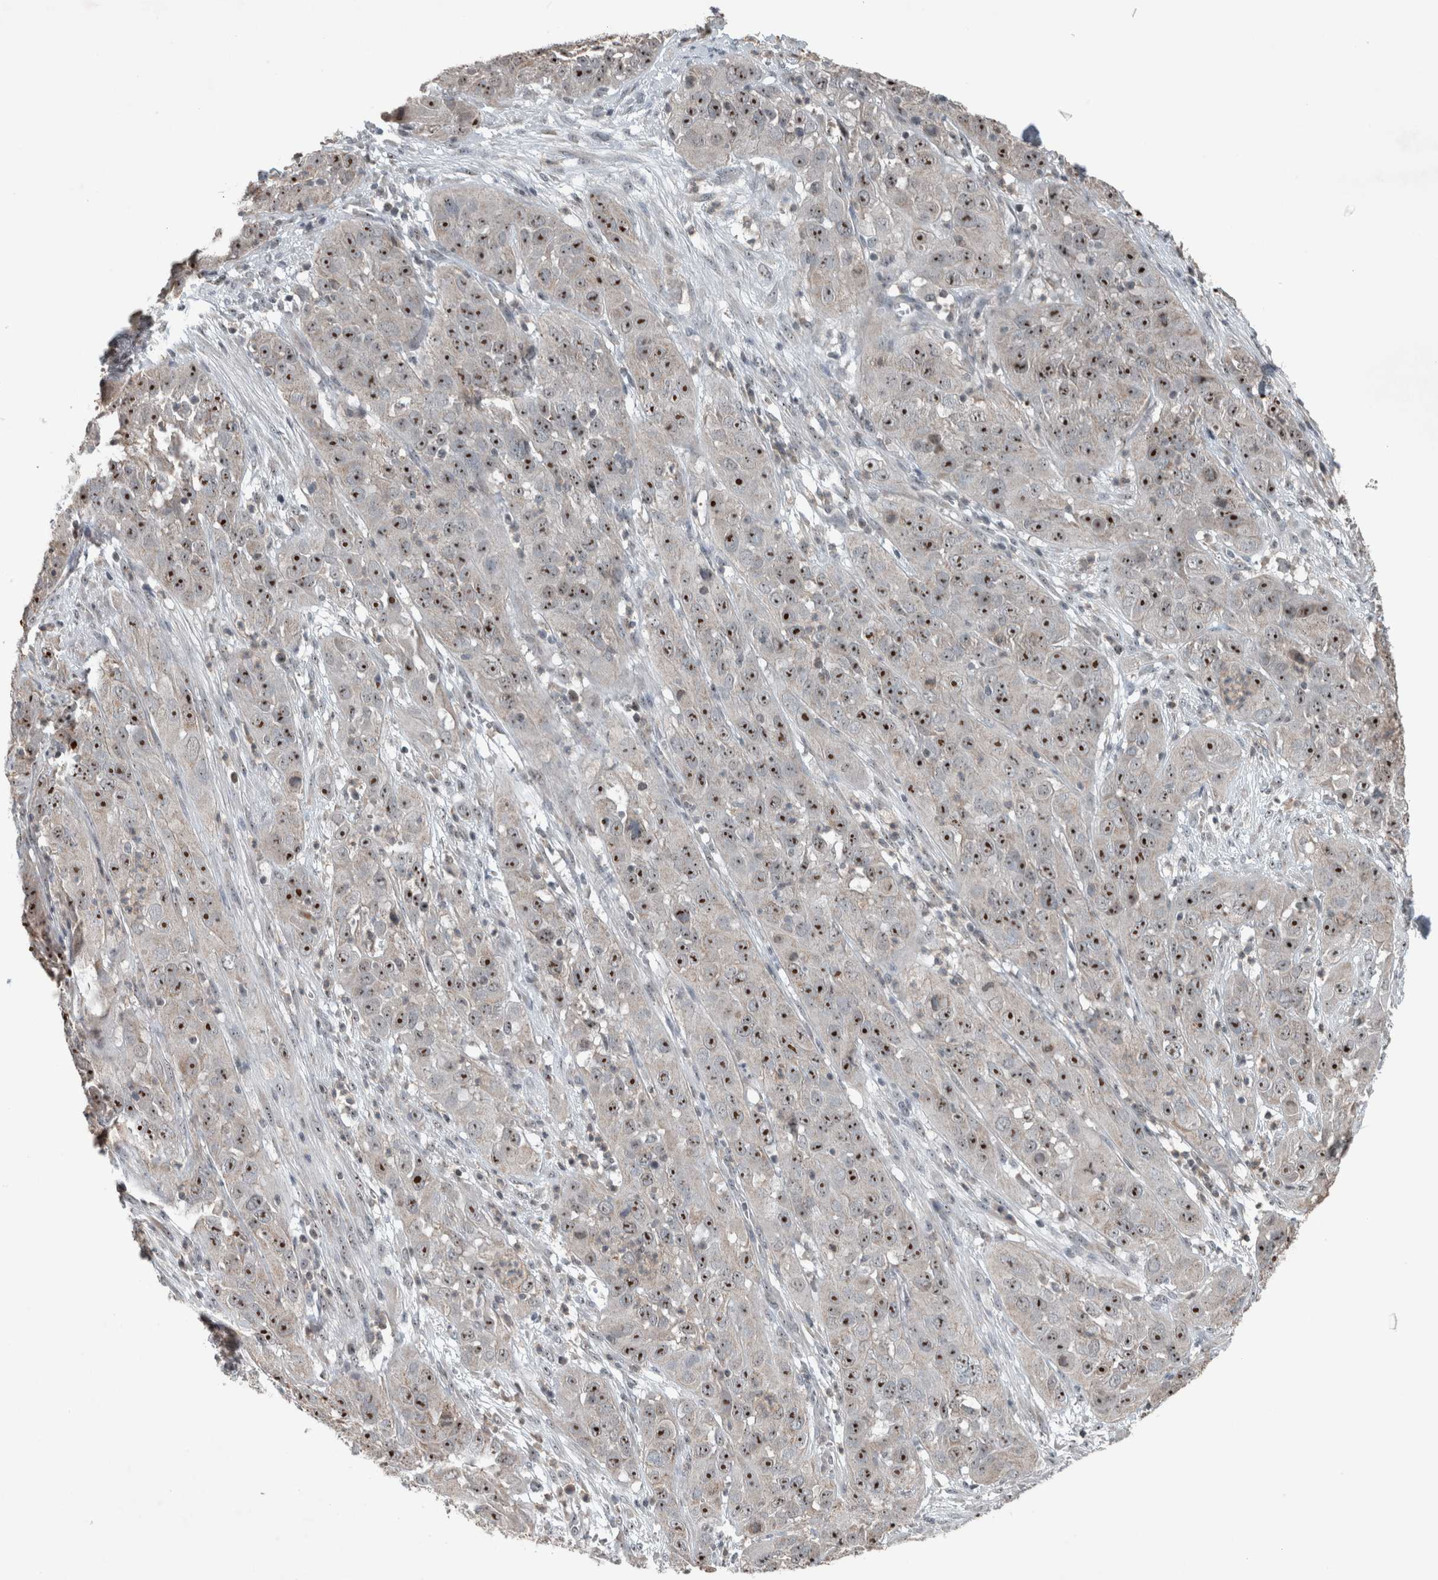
{"staining": {"intensity": "strong", "quantity": ">75%", "location": "nuclear"}, "tissue": "cervical cancer", "cell_type": "Tumor cells", "image_type": "cancer", "snomed": [{"axis": "morphology", "description": "Squamous cell carcinoma, NOS"}, {"axis": "topography", "description": "Cervix"}], "caption": "An IHC photomicrograph of neoplastic tissue is shown. Protein staining in brown shows strong nuclear positivity in cervical cancer within tumor cells.", "gene": "RPF1", "patient": {"sex": "female", "age": 32}}